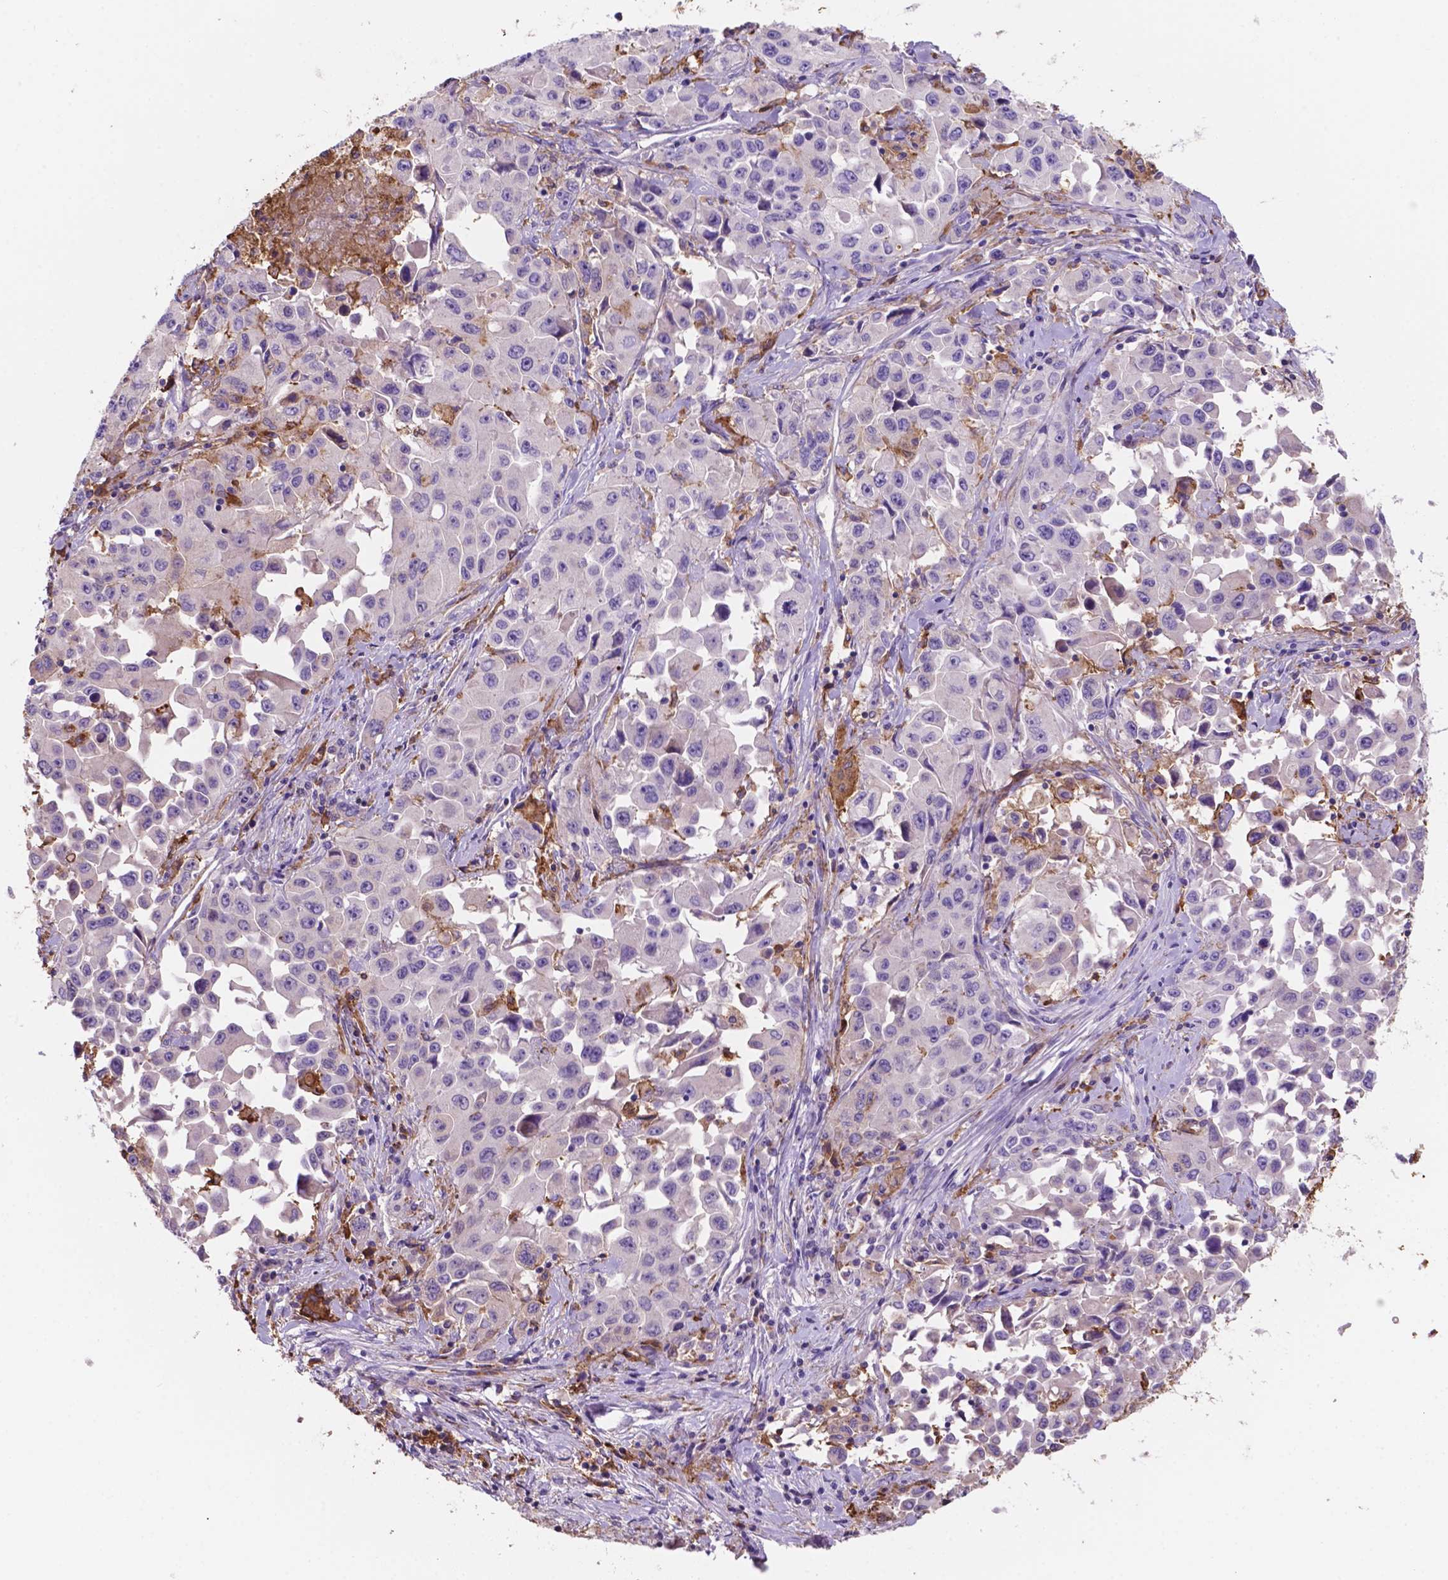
{"staining": {"intensity": "negative", "quantity": "none", "location": "none"}, "tissue": "lung cancer", "cell_type": "Tumor cells", "image_type": "cancer", "snomed": [{"axis": "morphology", "description": "Squamous cell carcinoma, NOS"}, {"axis": "topography", "description": "Lung"}], "caption": "Immunohistochemical staining of human lung cancer (squamous cell carcinoma) shows no significant positivity in tumor cells. The staining is performed using DAB brown chromogen with nuclei counter-stained in using hematoxylin.", "gene": "MKRN2OS", "patient": {"sex": "male", "age": 63}}